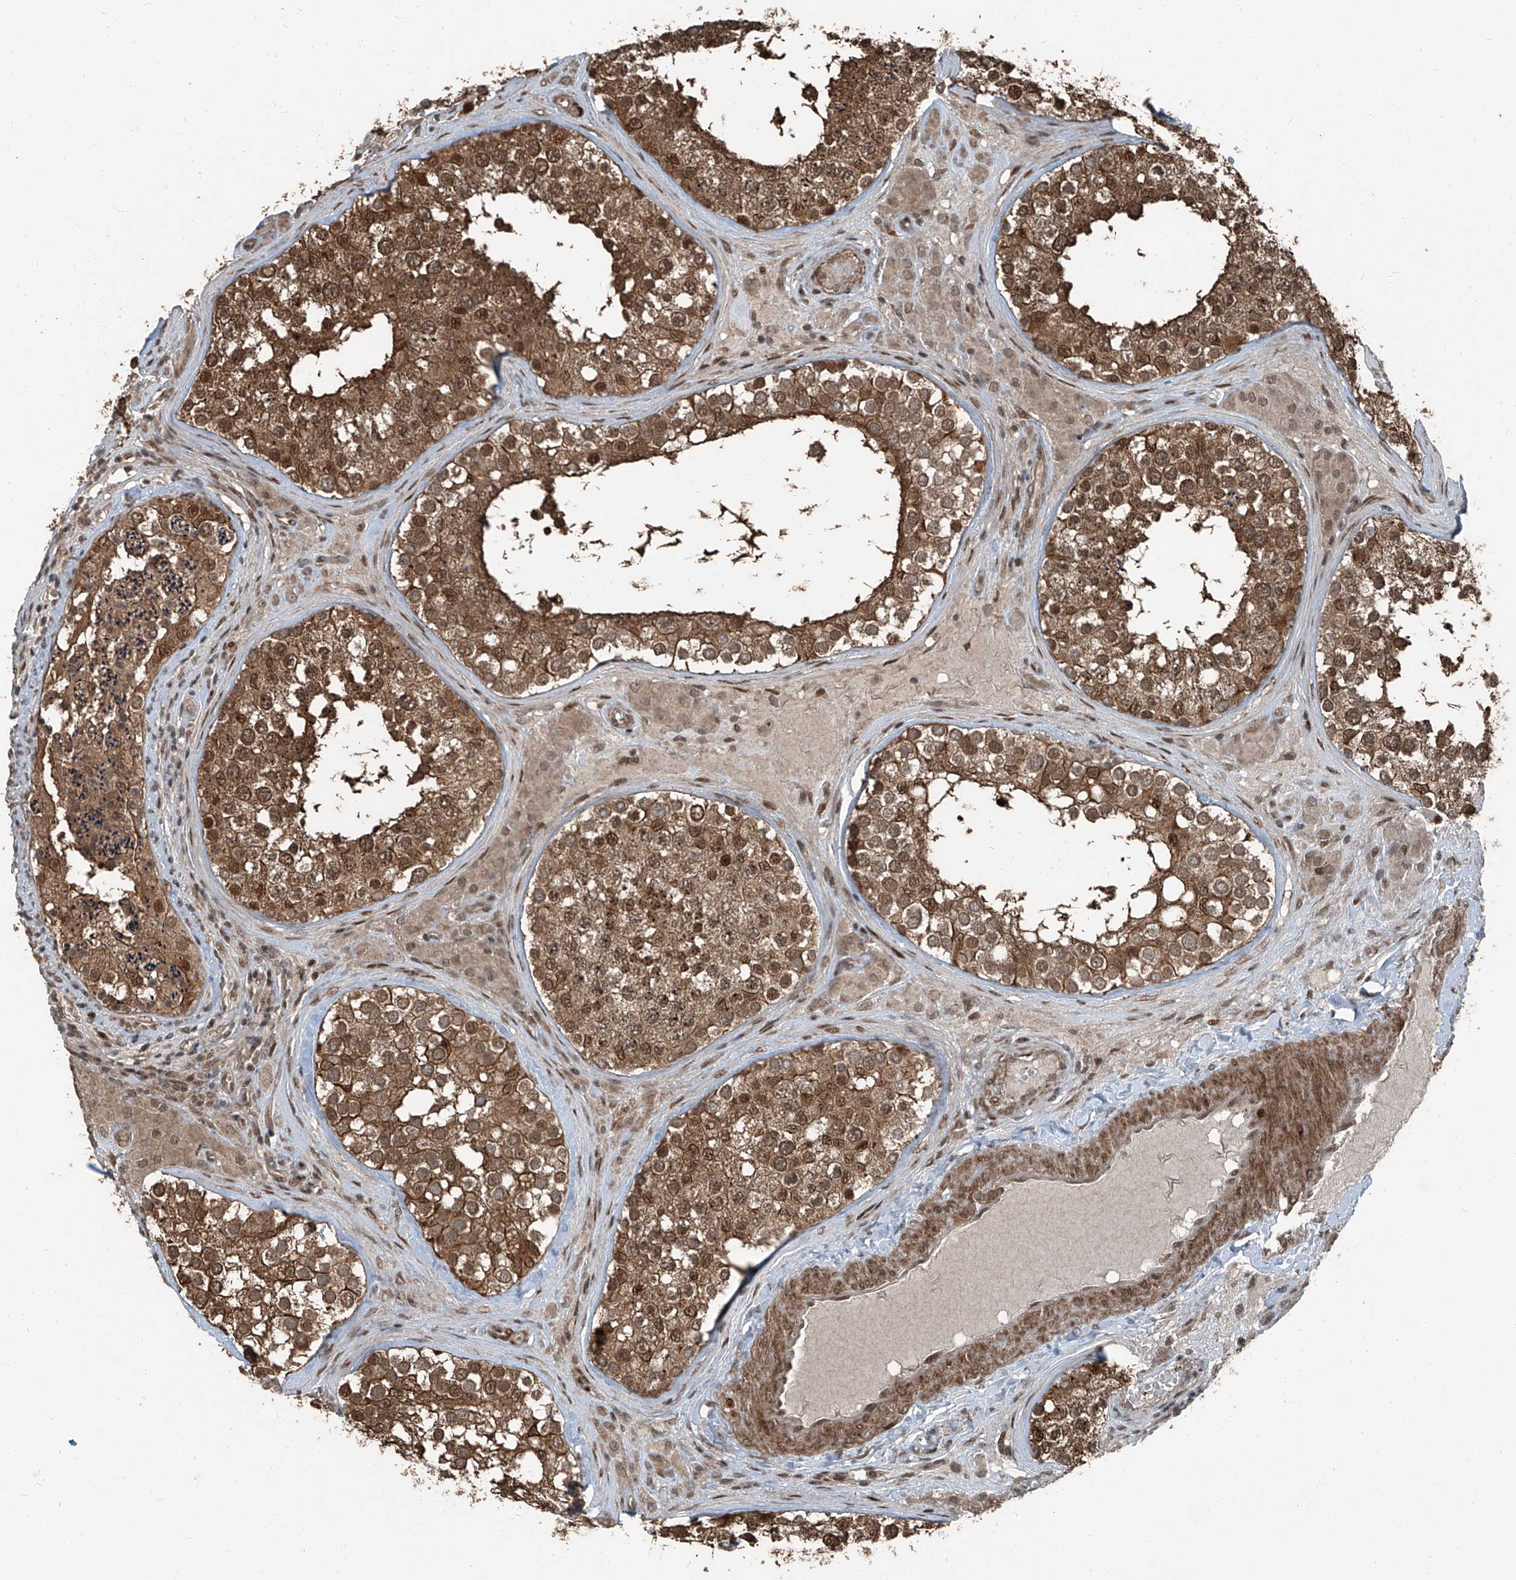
{"staining": {"intensity": "strong", "quantity": ">75%", "location": "cytoplasmic/membranous,nuclear"}, "tissue": "testis", "cell_type": "Cells in seminiferous ducts", "image_type": "normal", "snomed": [{"axis": "morphology", "description": "Normal tissue, NOS"}, {"axis": "topography", "description": "Testis"}], "caption": "A brown stain highlights strong cytoplasmic/membranous,nuclear staining of a protein in cells in seminiferous ducts of unremarkable human testis.", "gene": "ZNF570", "patient": {"sex": "male", "age": 46}}